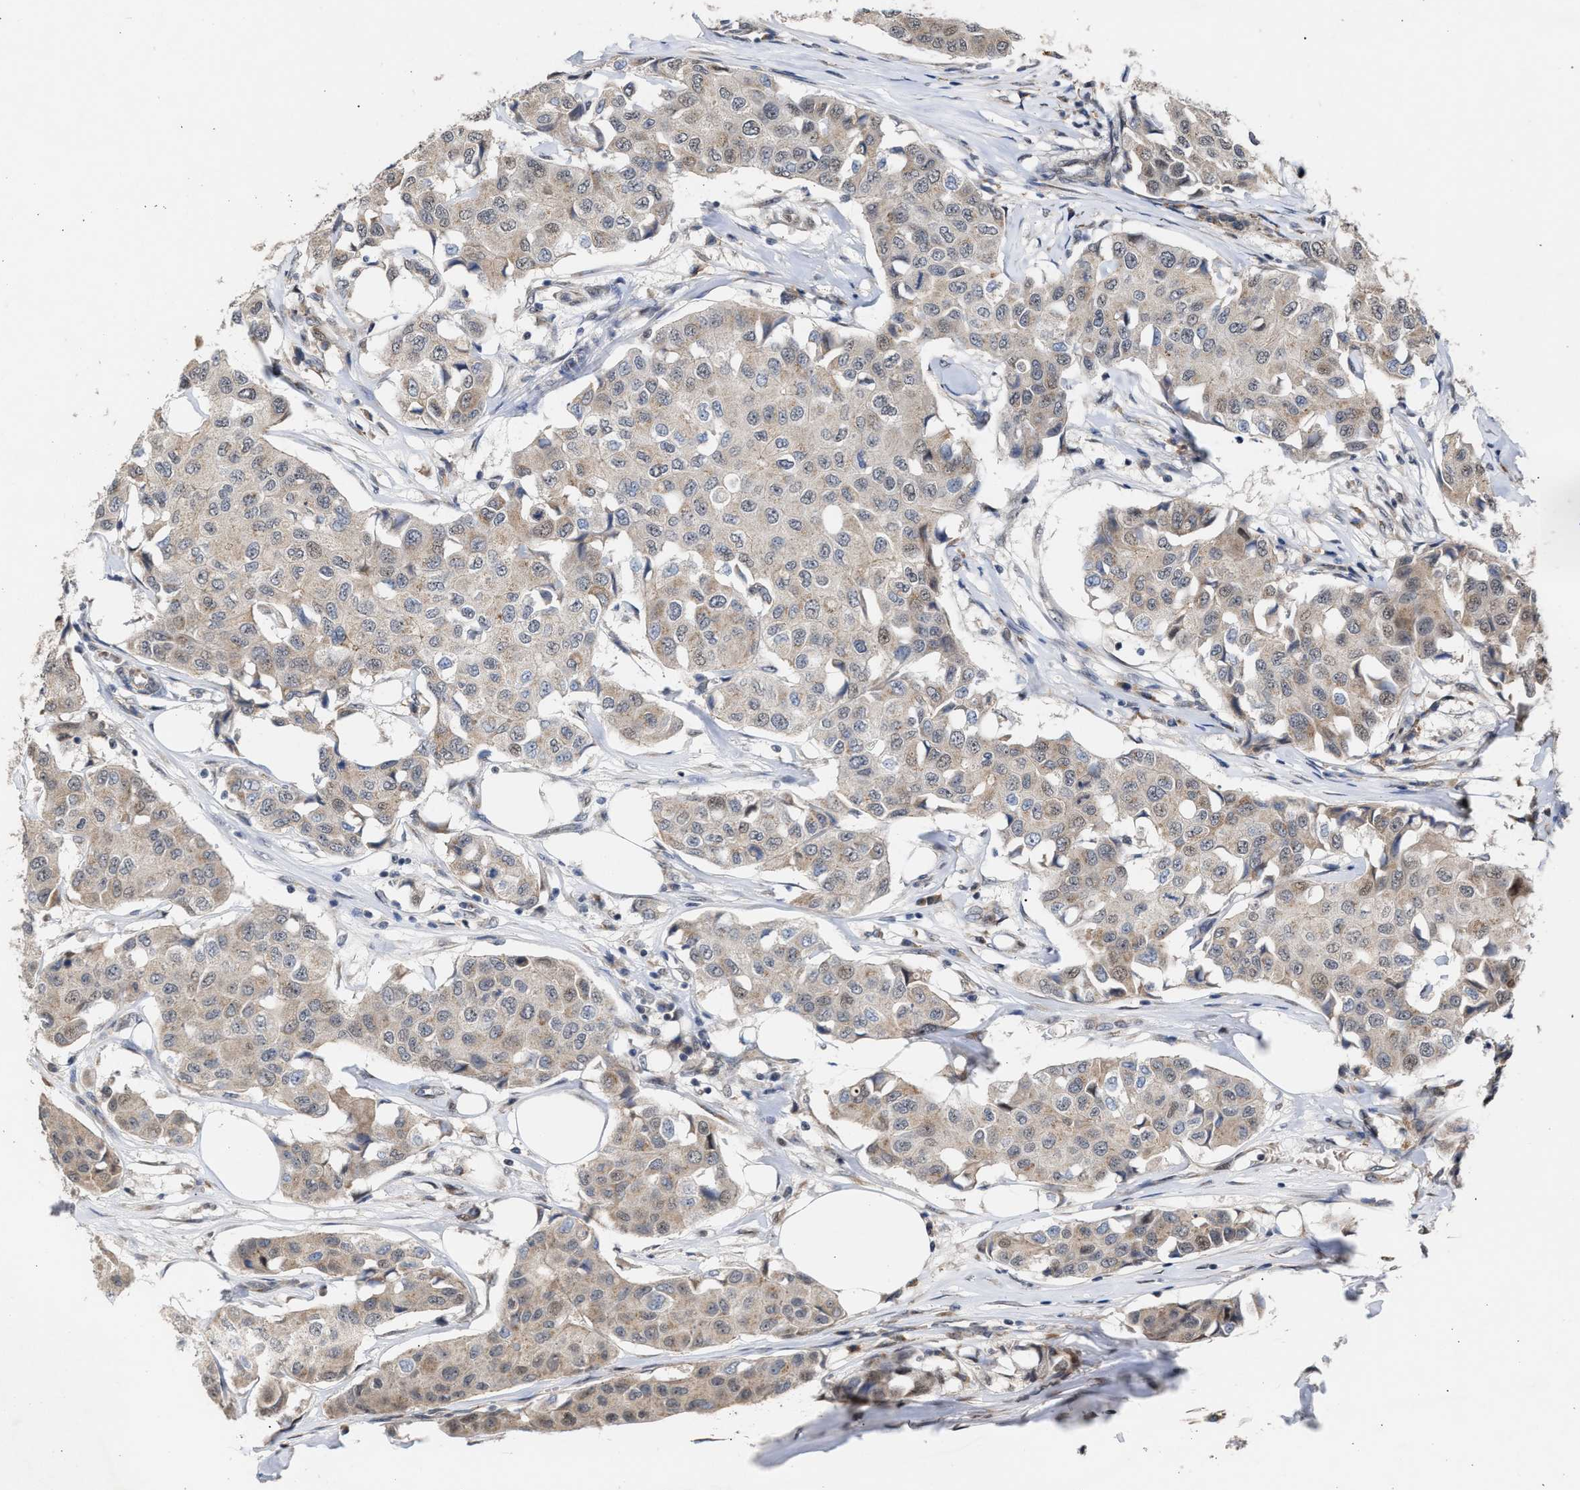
{"staining": {"intensity": "weak", "quantity": ">75%", "location": "cytoplasmic/membranous"}, "tissue": "breast cancer", "cell_type": "Tumor cells", "image_type": "cancer", "snomed": [{"axis": "morphology", "description": "Duct carcinoma"}, {"axis": "topography", "description": "Breast"}], "caption": "Human breast cancer (infiltrating ductal carcinoma) stained with a protein marker displays weak staining in tumor cells.", "gene": "MKNK2", "patient": {"sex": "female", "age": 80}}